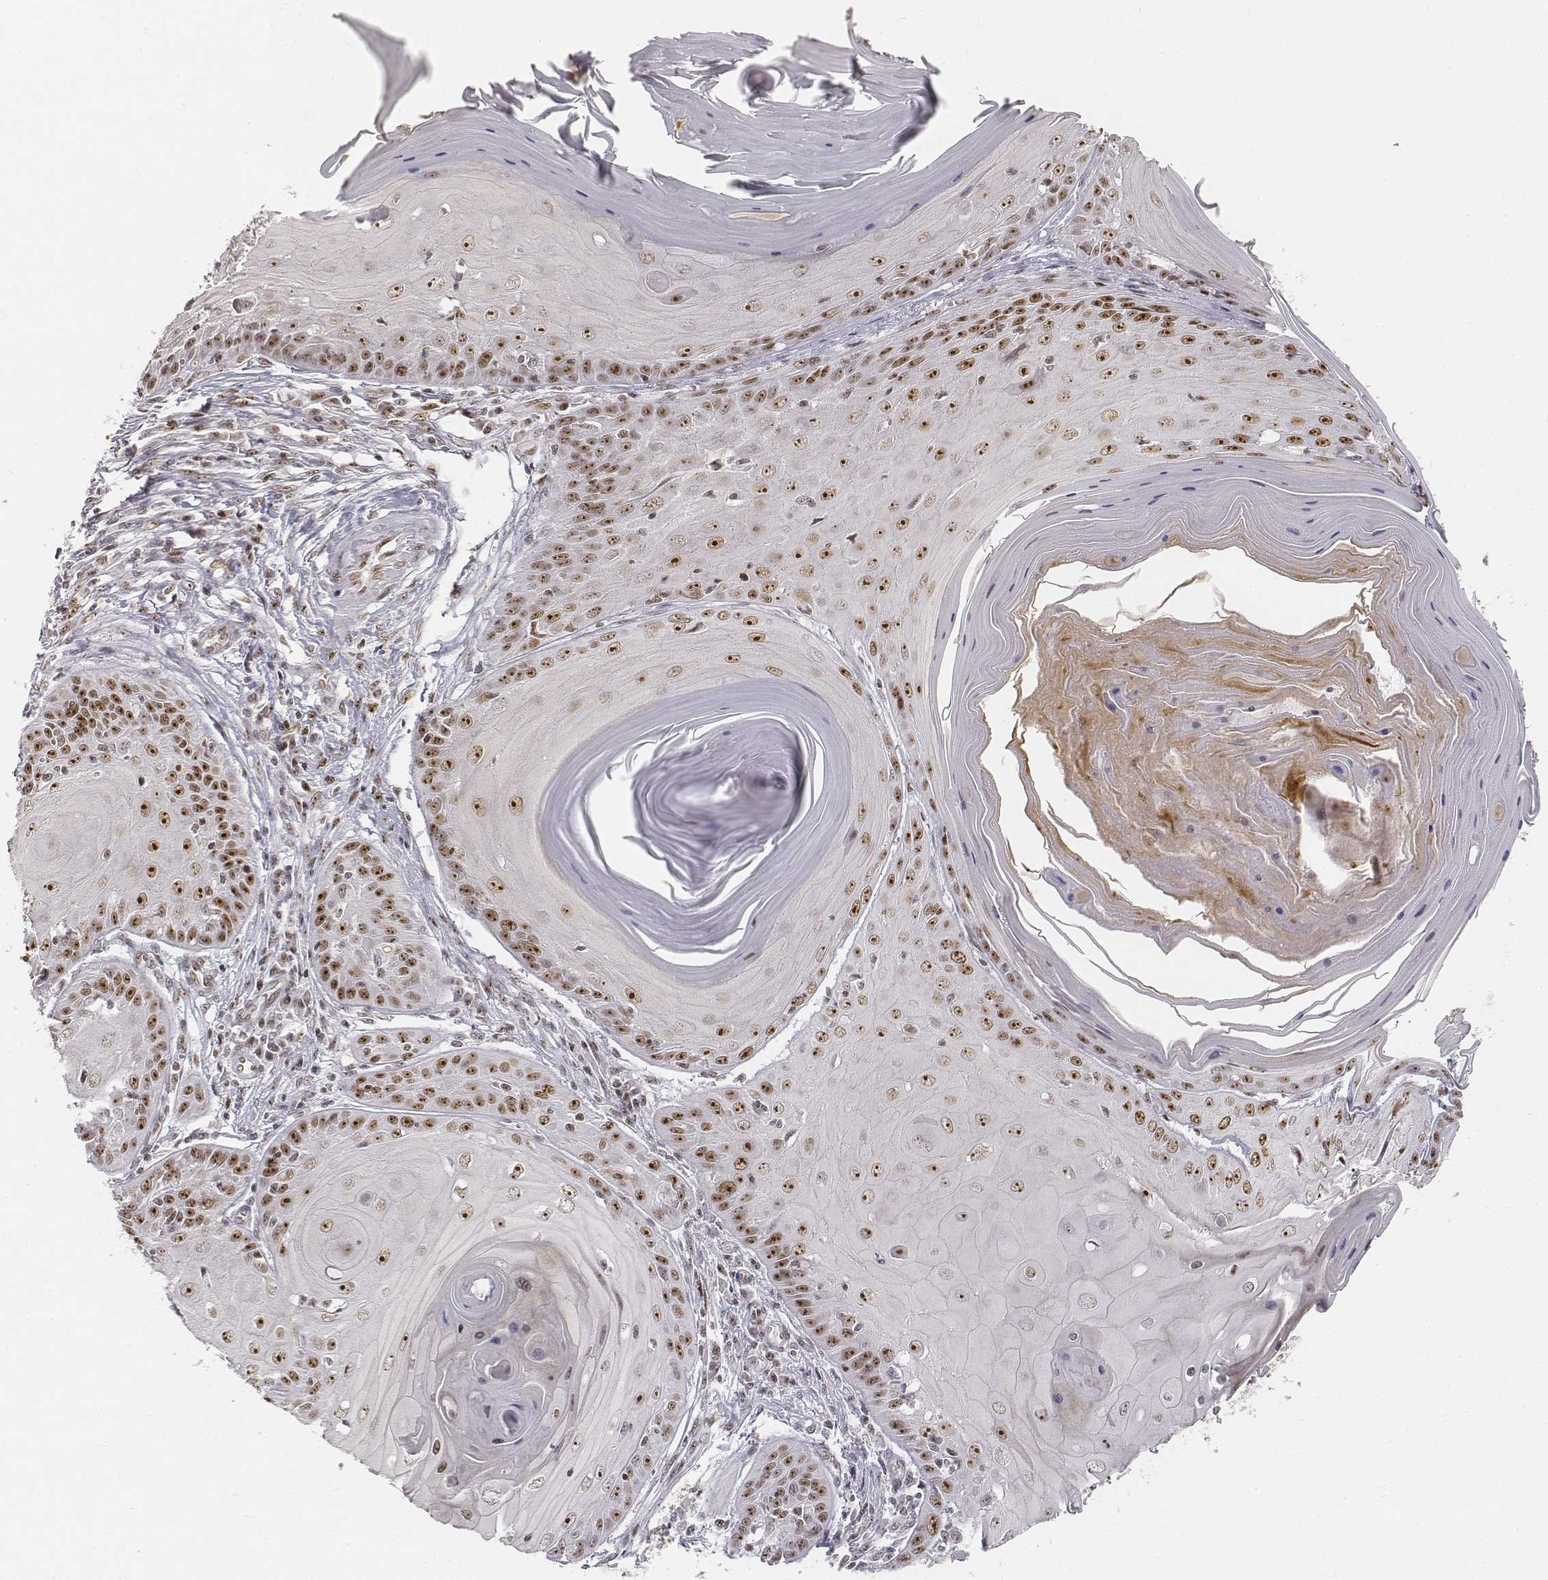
{"staining": {"intensity": "moderate", "quantity": ">75%", "location": "nuclear"}, "tissue": "skin cancer", "cell_type": "Tumor cells", "image_type": "cancer", "snomed": [{"axis": "morphology", "description": "Squamous cell carcinoma, NOS"}, {"axis": "topography", "description": "Skin"}, {"axis": "topography", "description": "Vulva"}], "caption": "Skin cancer tissue exhibits moderate nuclear staining in approximately >75% of tumor cells, visualized by immunohistochemistry.", "gene": "PHF6", "patient": {"sex": "female", "age": 85}}